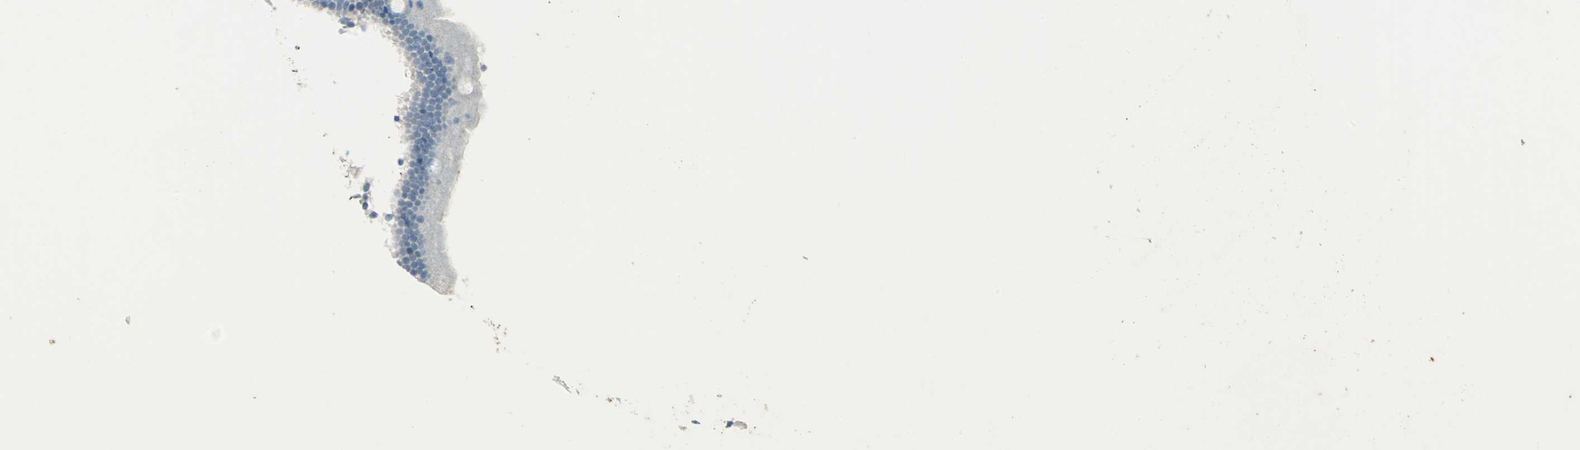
{"staining": {"intensity": "negative", "quantity": "none", "location": "none"}, "tissue": "duodenum", "cell_type": "Glandular cells", "image_type": "normal", "snomed": [{"axis": "morphology", "description": "Normal tissue, NOS"}, {"axis": "topography", "description": "Duodenum"}], "caption": "Duodenum stained for a protein using immunohistochemistry reveals no staining glandular cells.", "gene": "CAMK2B", "patient": {"sex": "male", "age": 66}}